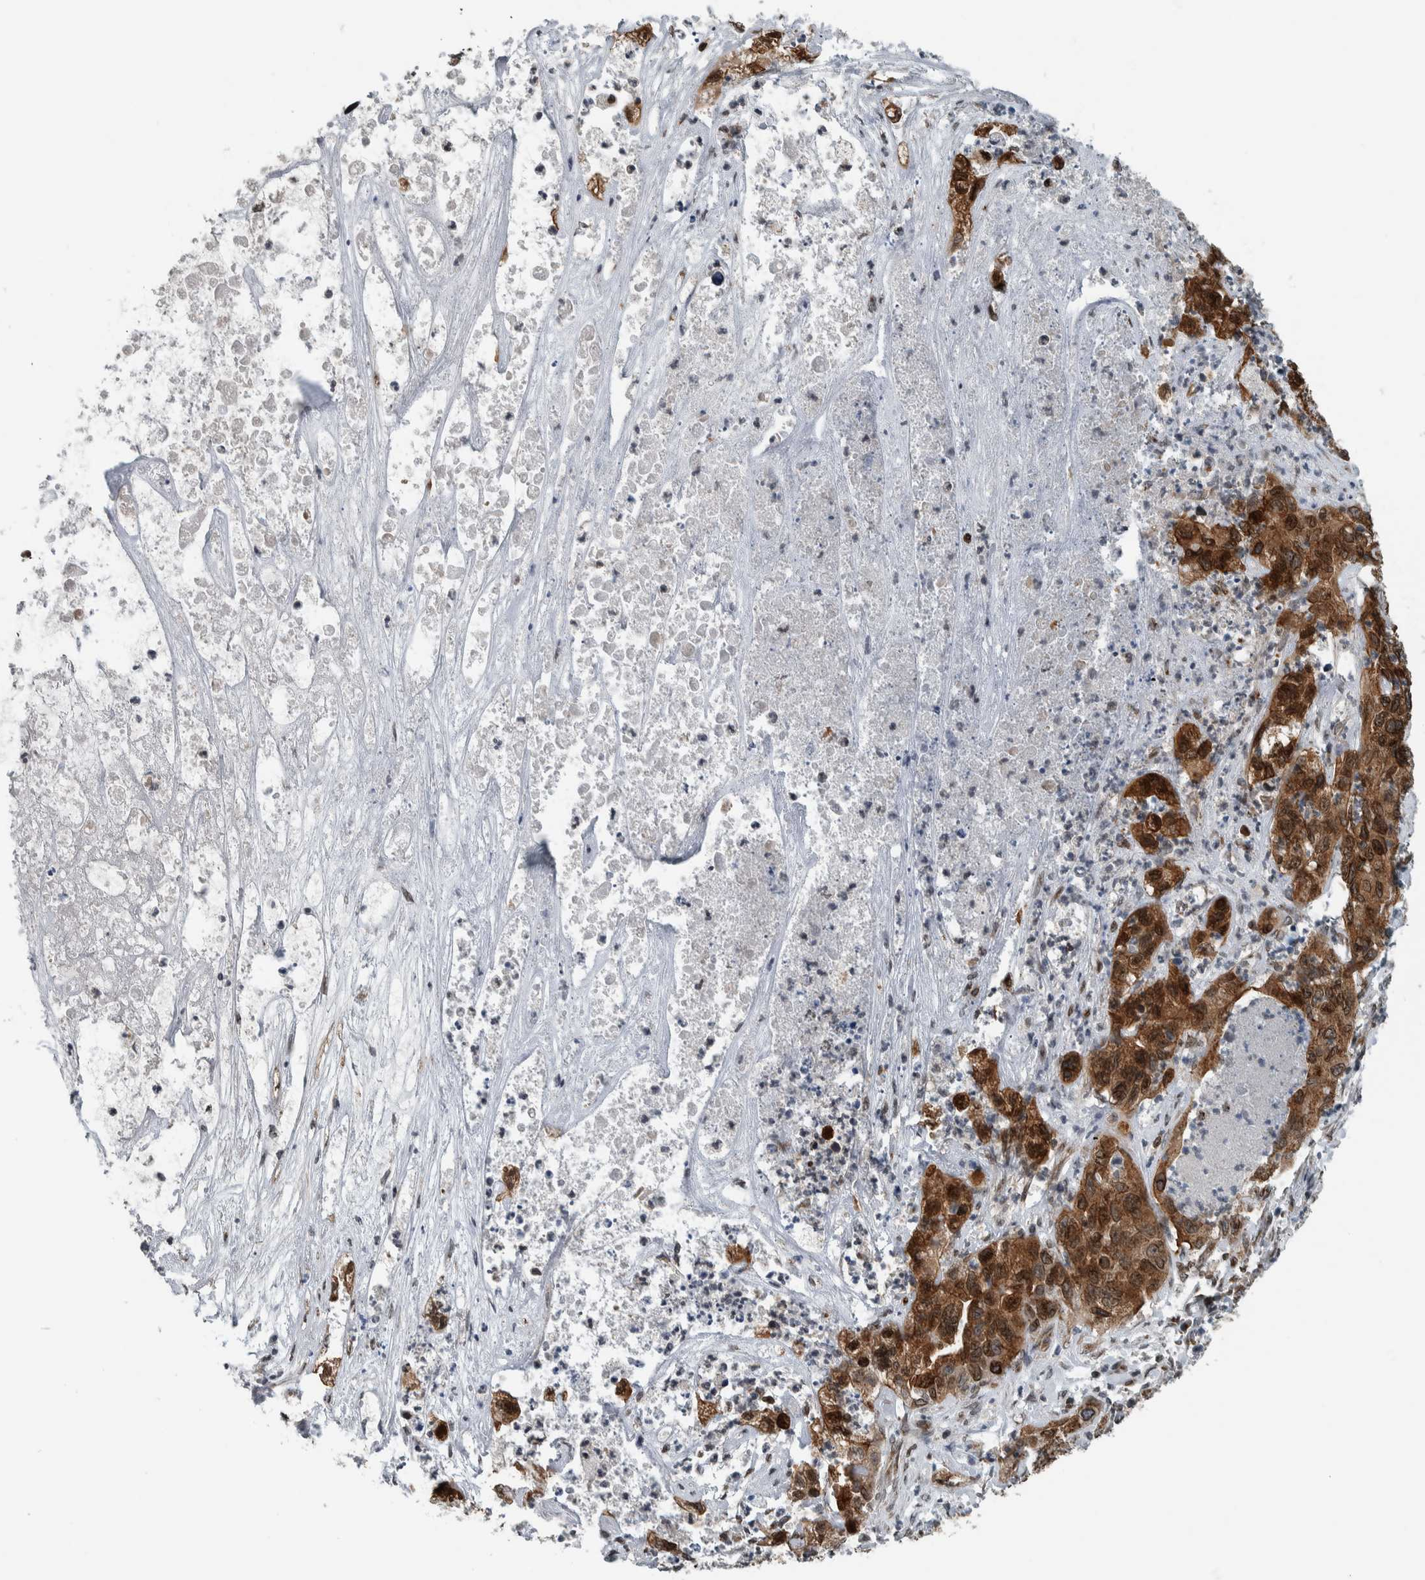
{"staining": {"intensity": "moderate", "quantity": ">75%", "location": "cytoplasmic/membranous,nuclear"}, "tissue": "pancreatic cancer", "cell_type": "Tumor cells", "image_type": "cancer", "snomed": [{"axis": "morphology", "description": "Adenocarcinoma, NOS"}, {"axis": "topography", "description": "Pancreas"}], "caption": "Brown immunohistochemical staining in pancreatic cancer exhibits moderate cytoplasmic/membranous and nuclear positivity in approximately >75% of tumor cells.", "gene": "FAM135B", "patient": {"sex": "female", "age": 78}}